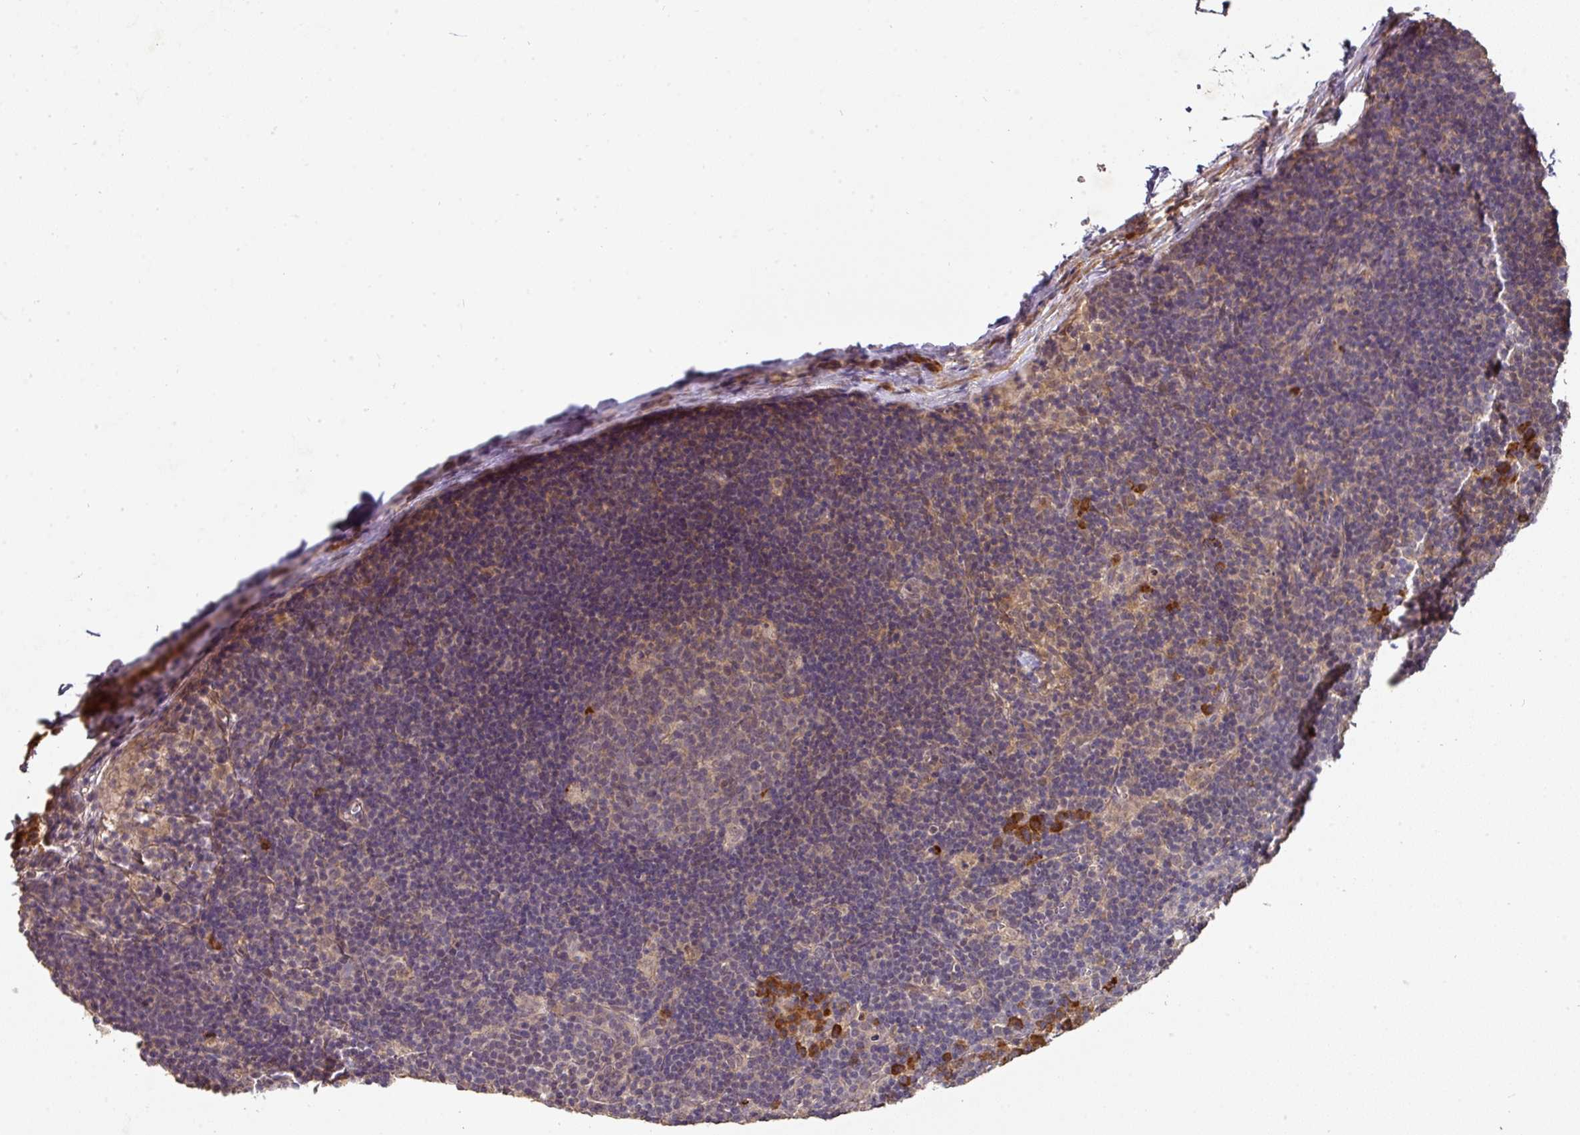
{"staining": {"intensity": "weak", "quantity": "<25%", "location": "cytoplasmic/membranous"}, "tissue": "lymph node", "cell_type": "Germinal center cells", "image_type": "normal", "snomed": [{"axis": "morphology", "description": "Normal tissue, NOS"}, {"axis": "topography", "description": "Lymph node"}], "caption": "Normal lymph node was stained to show a protein in brown. There is no significant positivity in germinal center cells. The staining was performed using DAB (3,3'-diaminobenzidine) to visualize the protein expression in brown, while the nuclei were stained in blue with hematoxylin (Magnification: 20x).", "gene": "ACVR2B", "patient": {"sex": "female", "age": 29}}